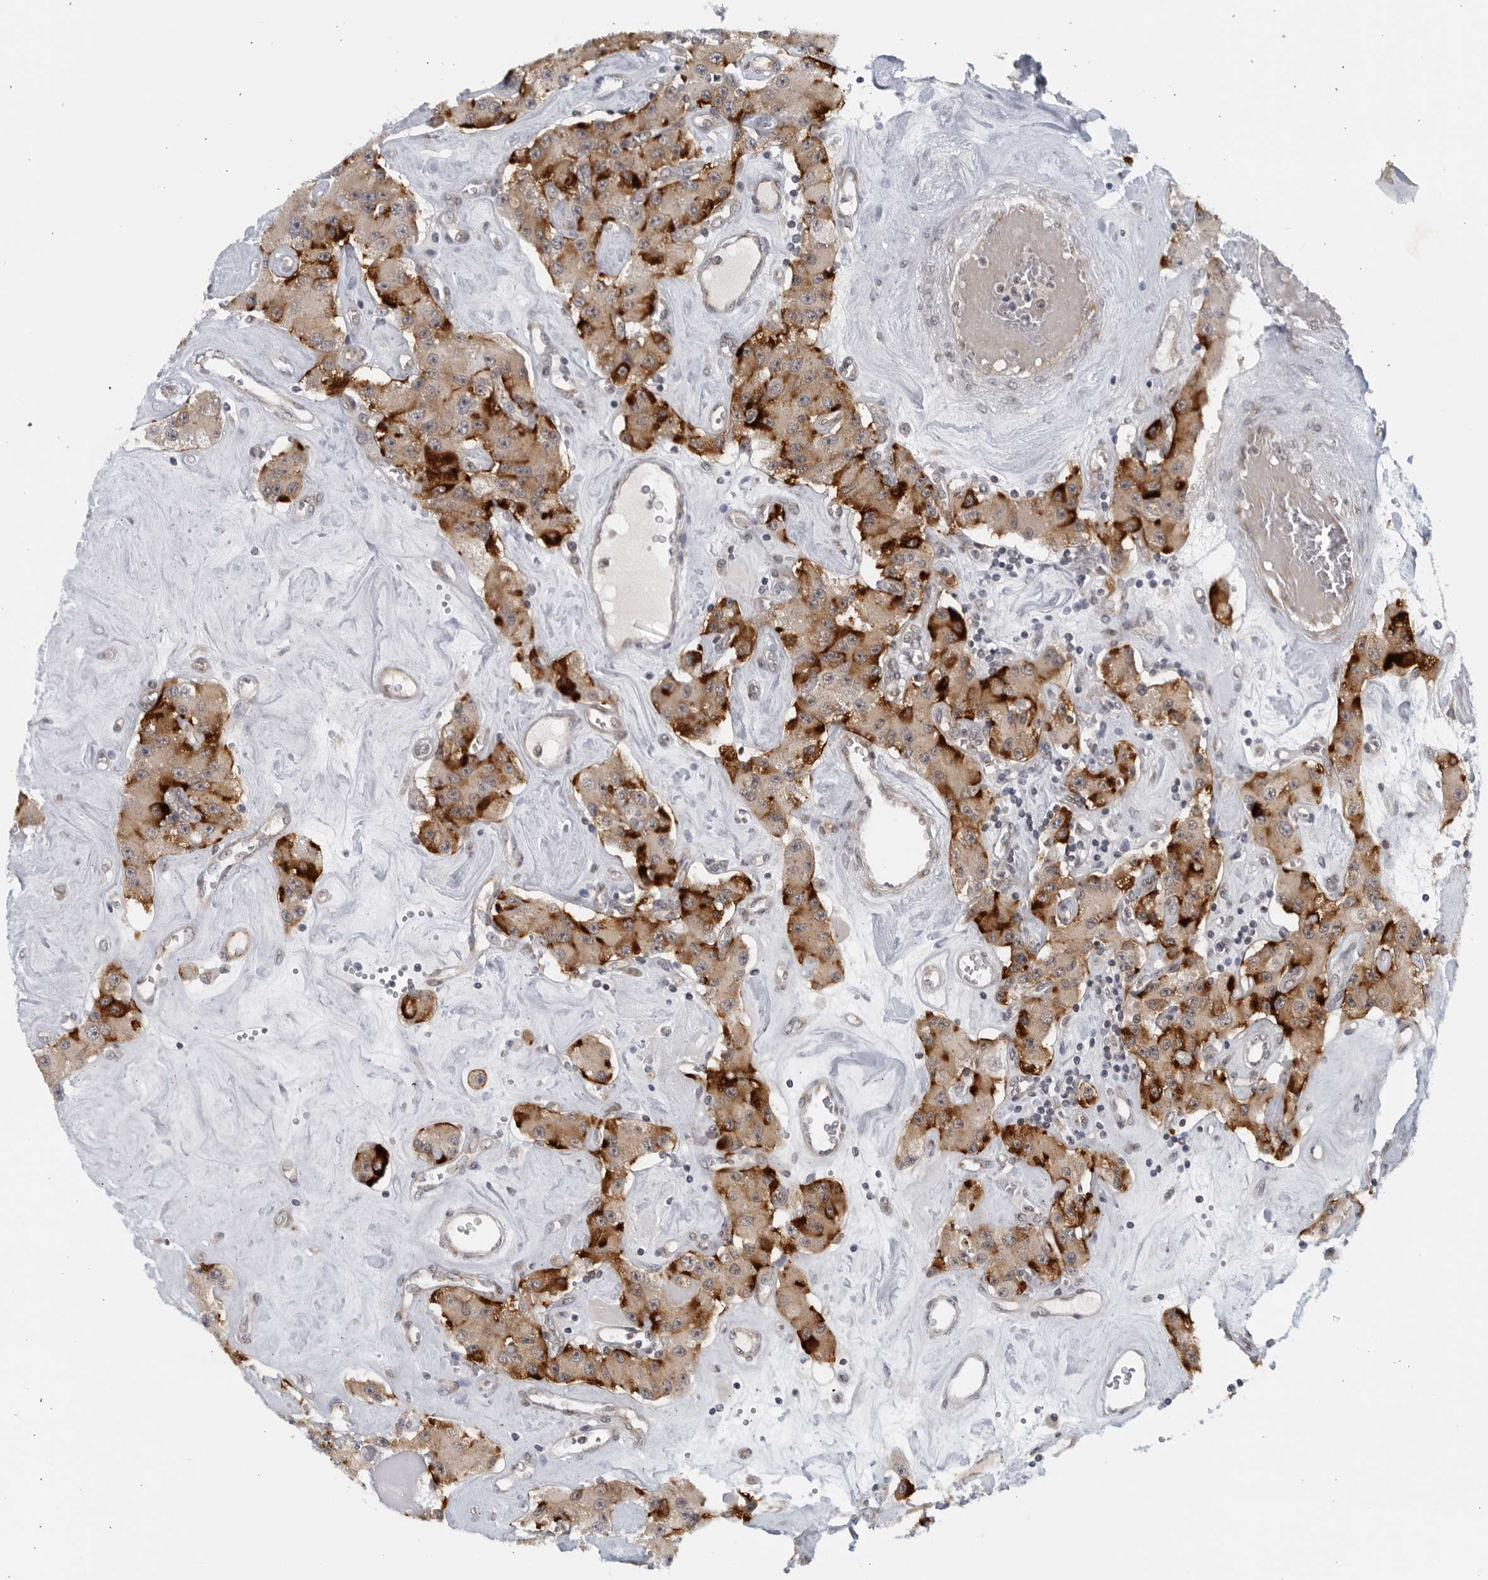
{"staining": {"intensity": "strong", "quantity": "25%-75%", "location": "cytoplasmic/membranous"}, "tissue": "carcinoid", "cell_type": "Tumor cells", "image_type": "cancer", "snomed": [{"axis": "morphology", "description": "Carcinoid, malignant, NOS"}, {"axis": "topography", "description": "Pancreas"}], "caption": "Immunohistochemical staining of human carcinoid (malignant) exhibits high levels of strong cytoplasmic/membranous staining in approximately 25%-75% of tumor cells.", "gene": "RC3H1", "patient": {"sex": "male", "age": 41}}